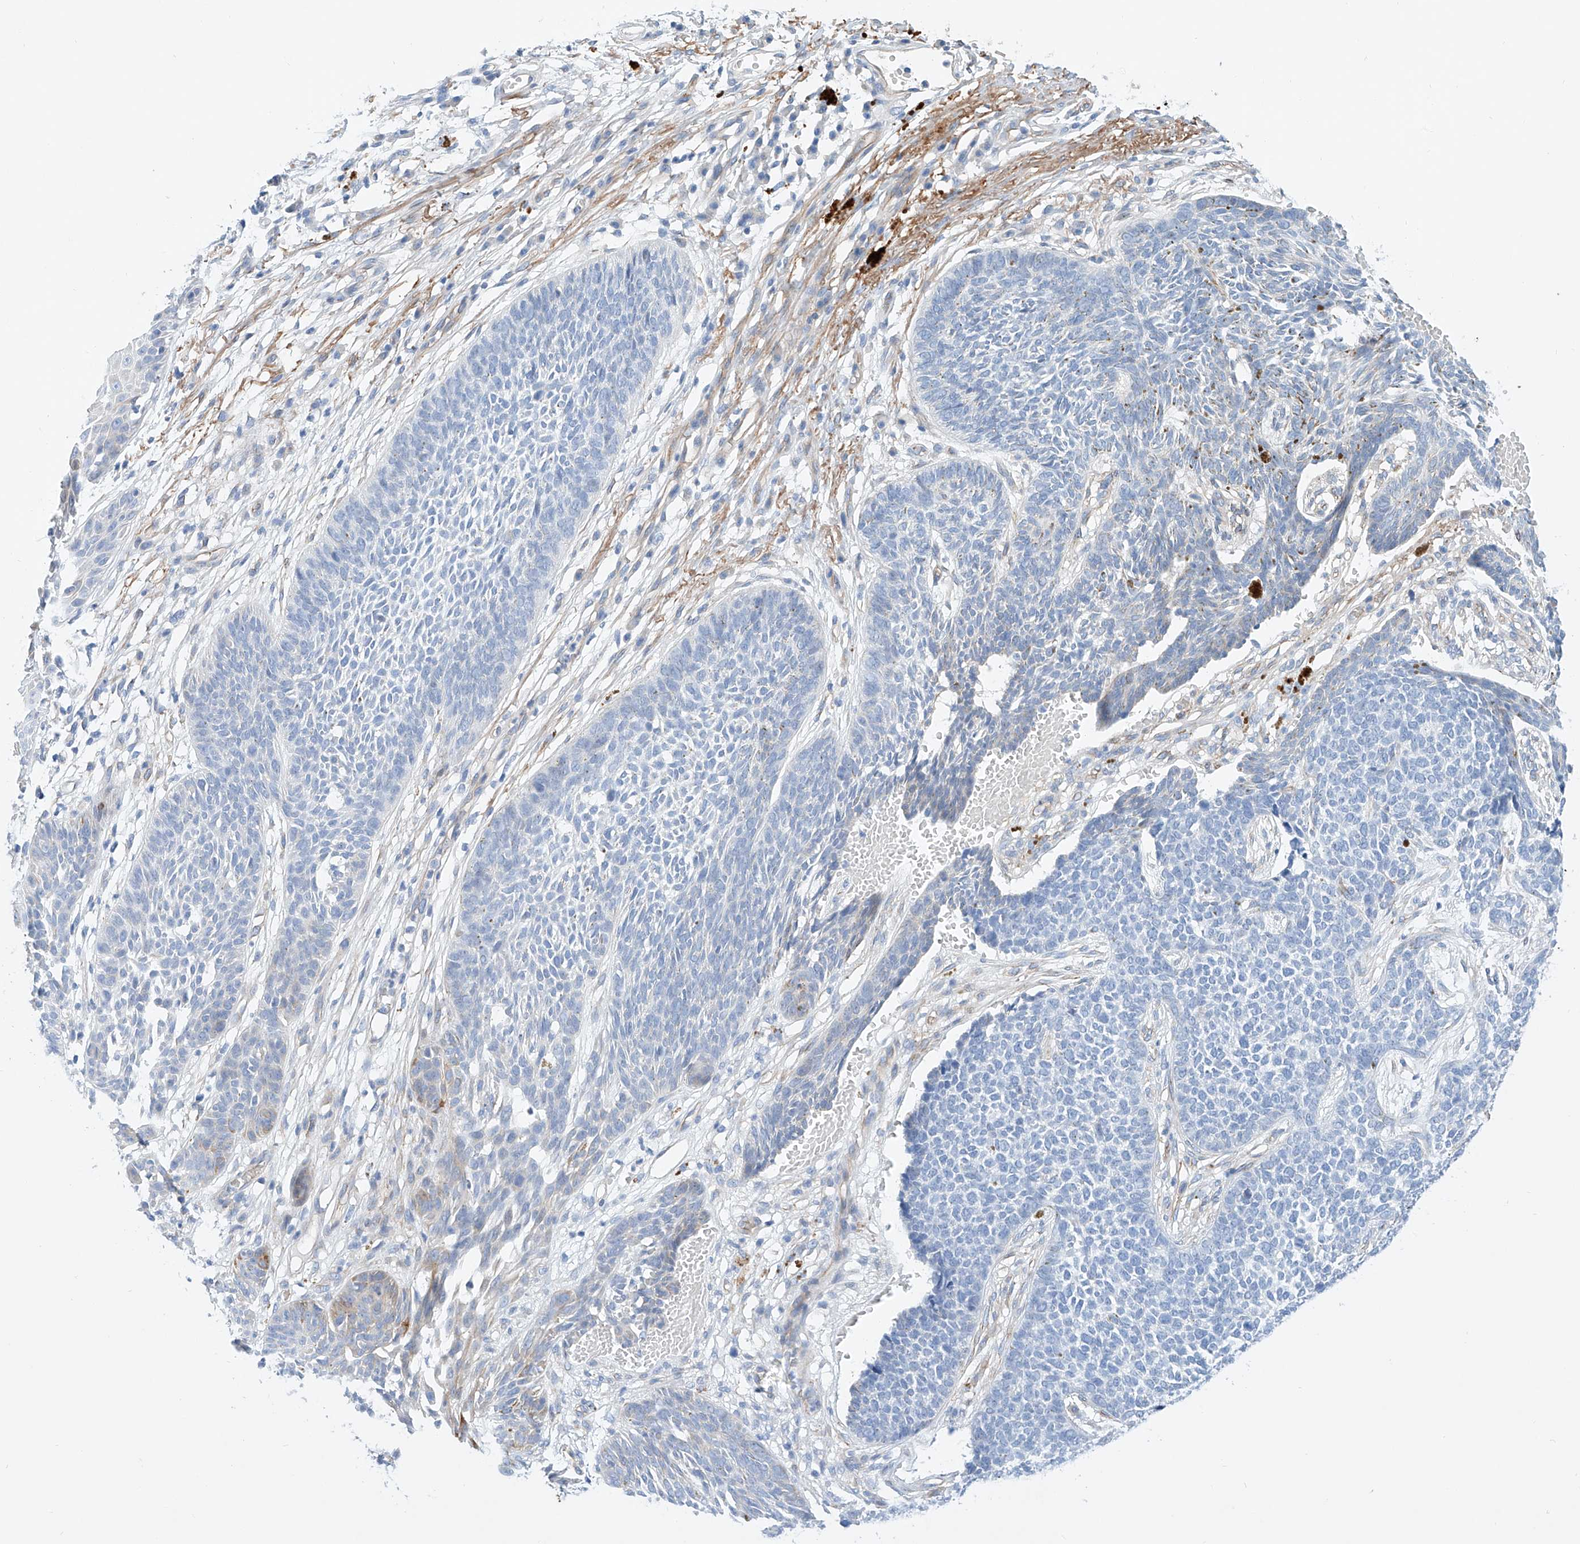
{"staining": {"intensity": "negative", "quantity": "none", "location": "none"}, "tissue": "skin cancer", "cell_type": "Tumor cells", "image_type": "cancer", "snomed": [{"axis": "morphology", "description": "Basal cell carcinoma"}, {"axis": "topography", "description": "Skin"}], "caption": "Tumor cells are negative for brown protein staining in basal cell carcinoma (skin). (DAB immunohistochemistry visualized using brightfield microscopy, high magnification).", "gene": "SBSPON", "patient": {"sex": "female", "age": 84}}